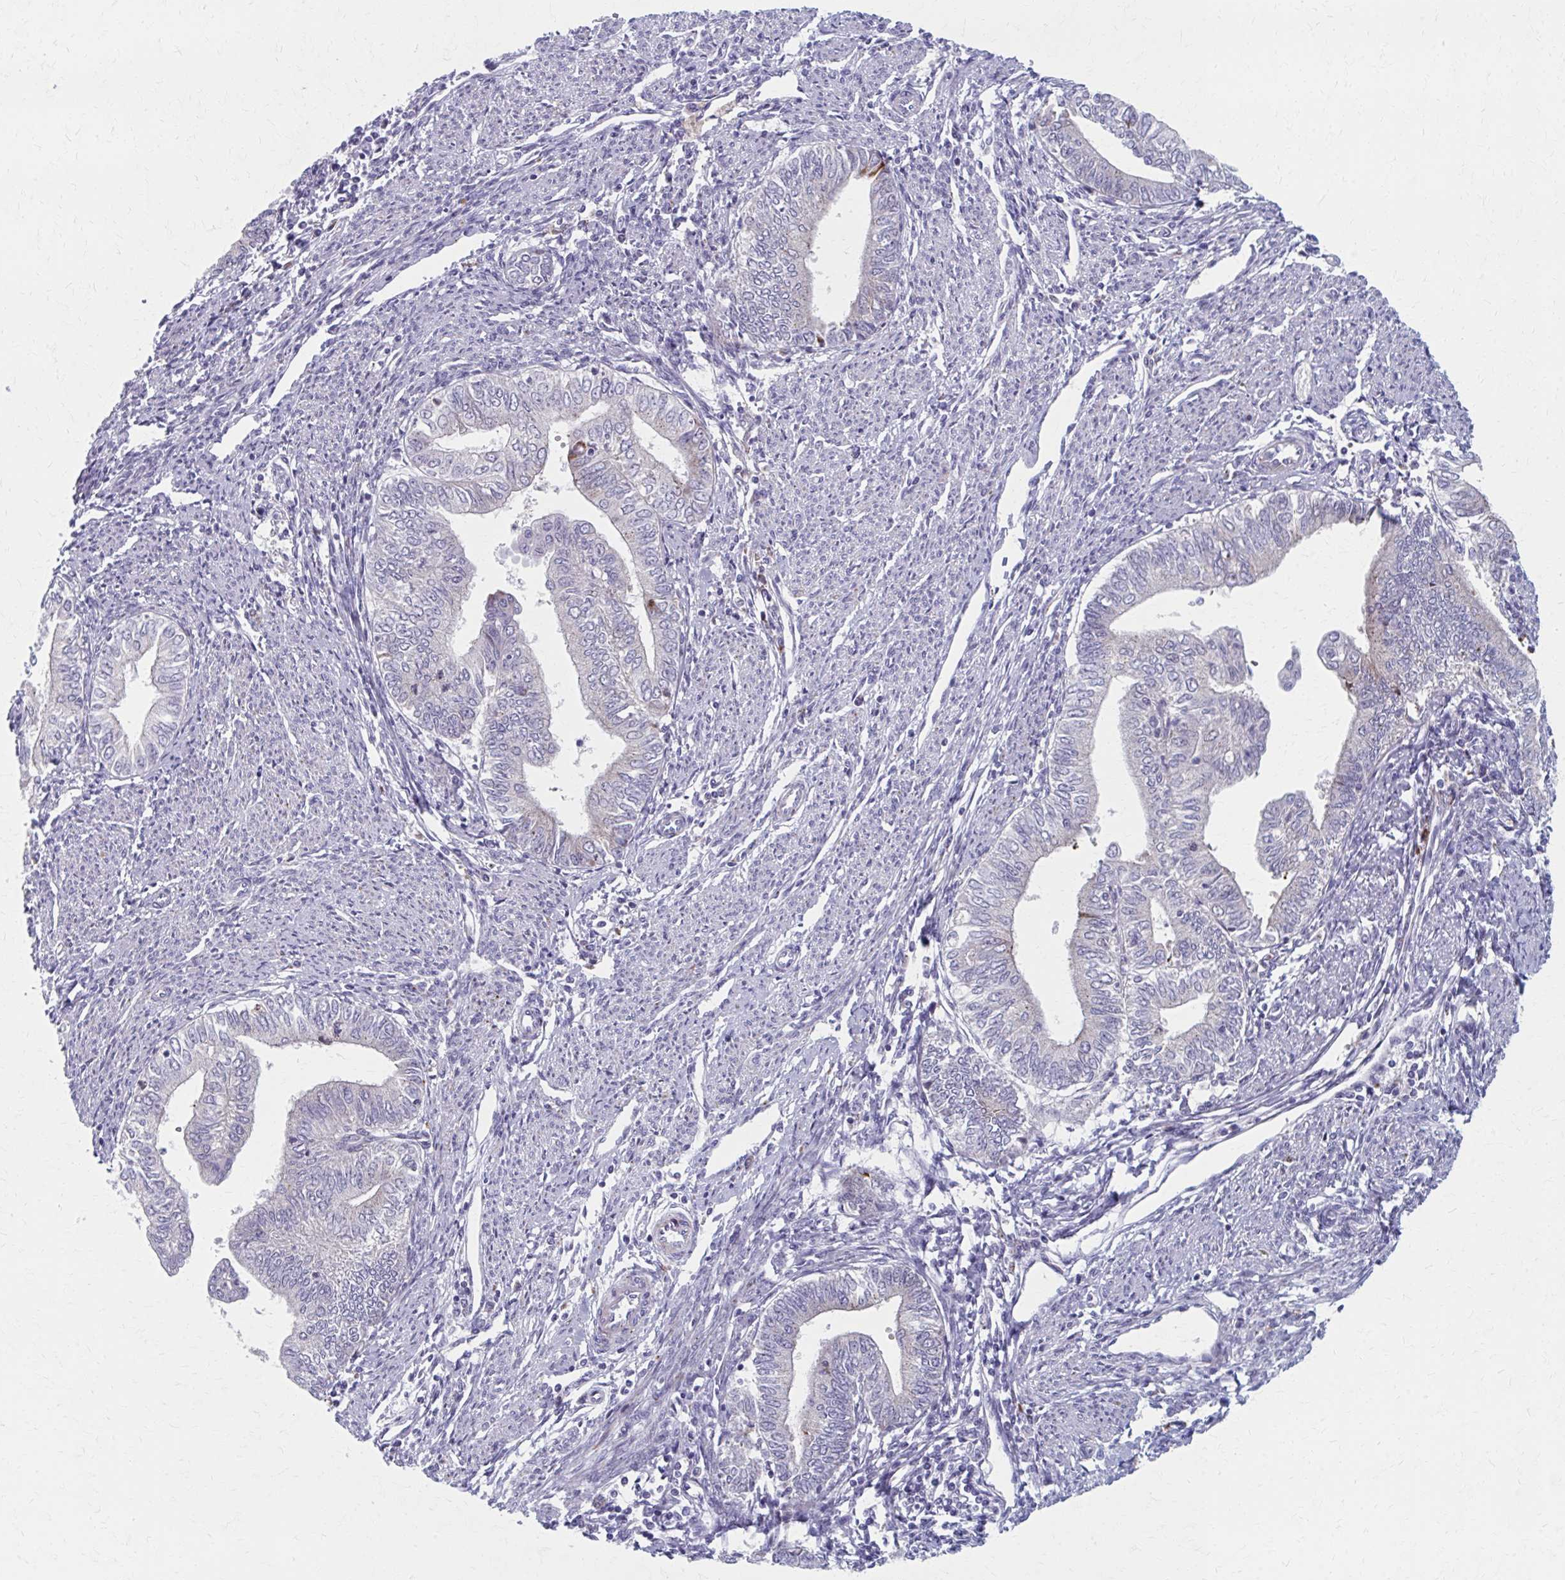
{"staining": {"intensity": "negative", "quantity": "none", "location": "none"}, "tissue": "endometrial cancer", "cell_type": "Tumor cells", "image_type": "cancer", "snomed": [{"axis": "morphology", "description": "Adenocarcinoma, NOS"}, {"axis": "topography", "description": "Endometrium"}], "caption": "Protein analysis of adenocarcinoma (endometrial) demonstrates no significant positivity in tumor cells.", "gene": "OLFM2", "patient": {"sex": "female", "age": 66}}